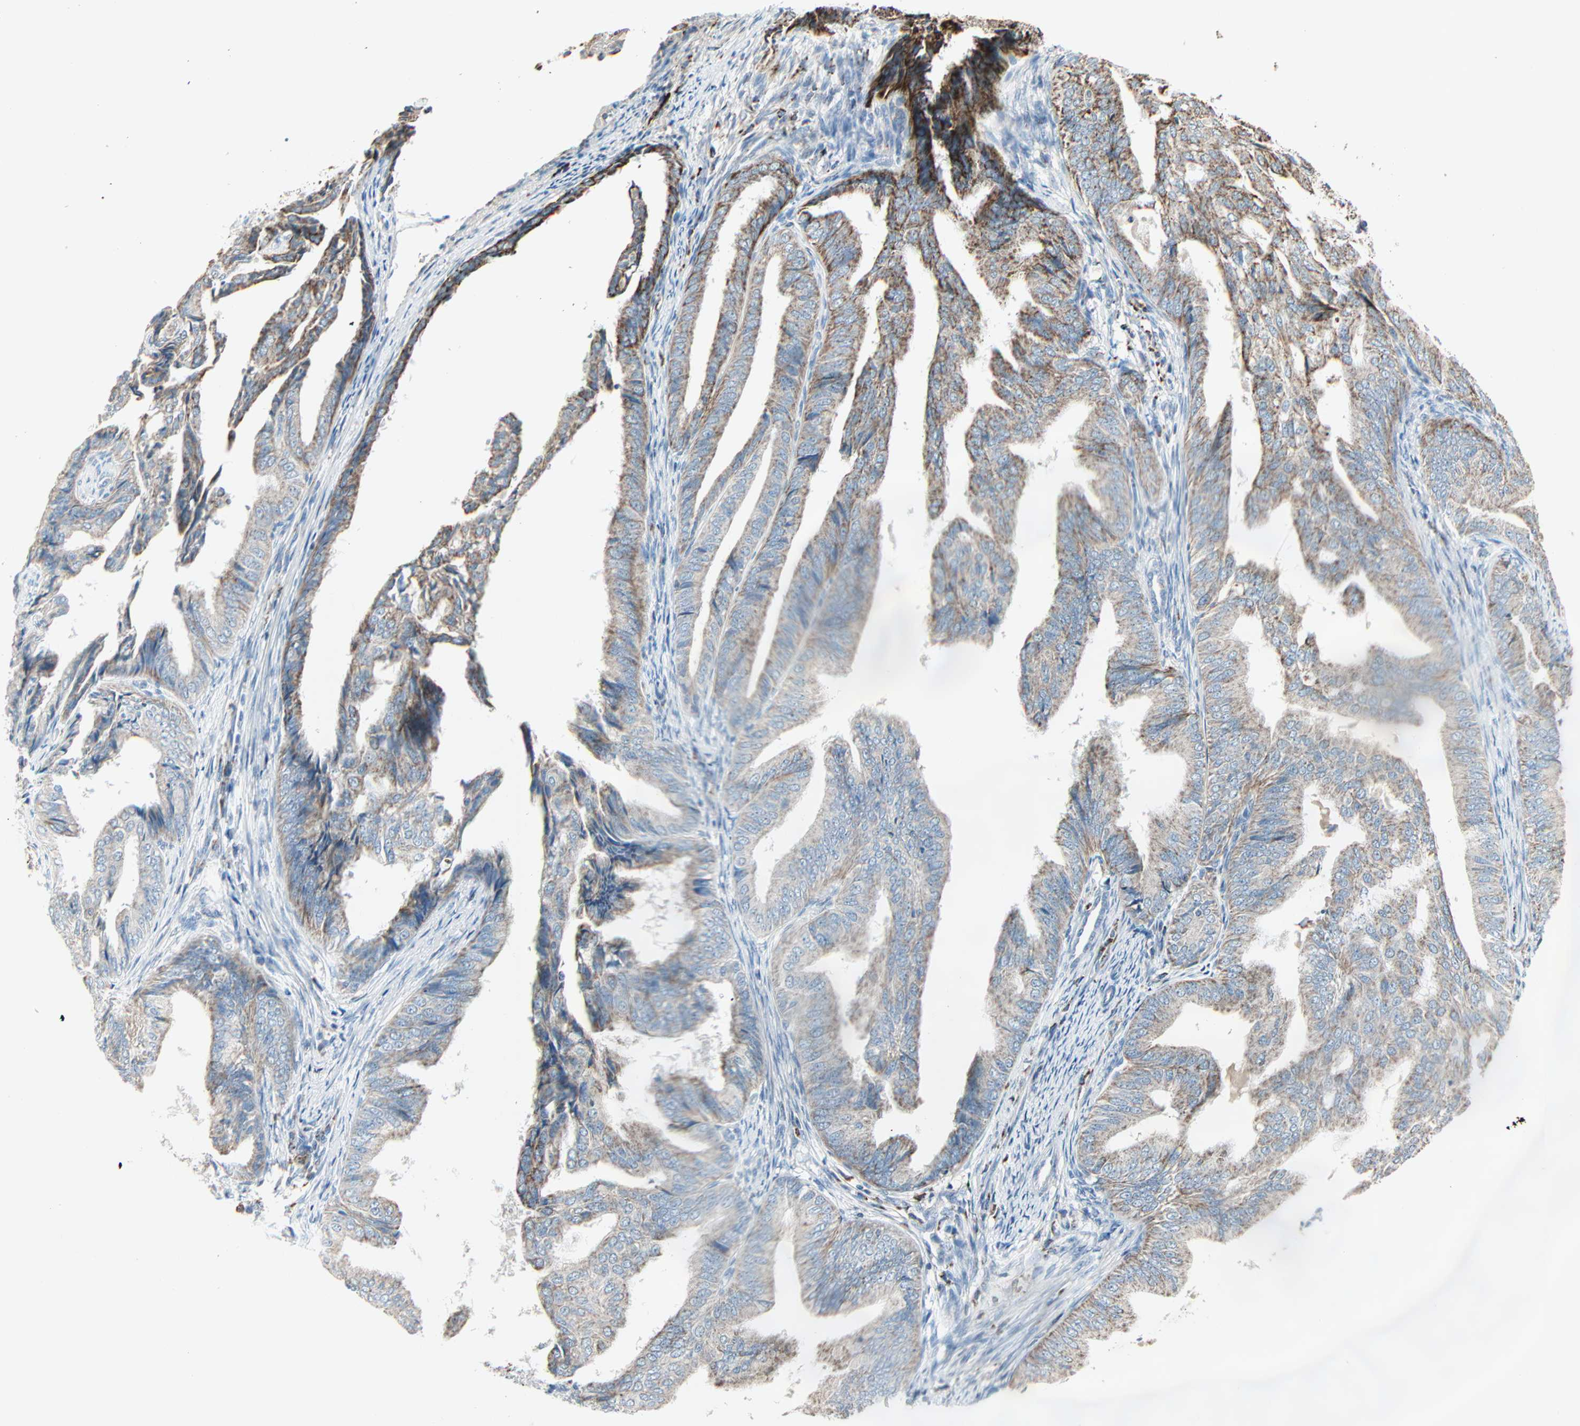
{"staining": {"intensity": "strong", "quantity": ">75%", "location": "cytoplasmic/membranous"}, "tissue": "endometrial cancer", "cell_type": "Tumor cells", "image_type": "cancer", "snomed": [{"axis": "morphology", "description": "Adenocarcinoma, NOS"}, {"axis": "topography", "description": "Endometrium"}], "caption": "This is a histology image of immunohistochemistry staining of endometrial adenocarcinoma, which shows strong staining in the cytoplasmic/membranous of tumor cells.", "gene": "IDH2", "patient": {"sex": "female", "age": 58}}